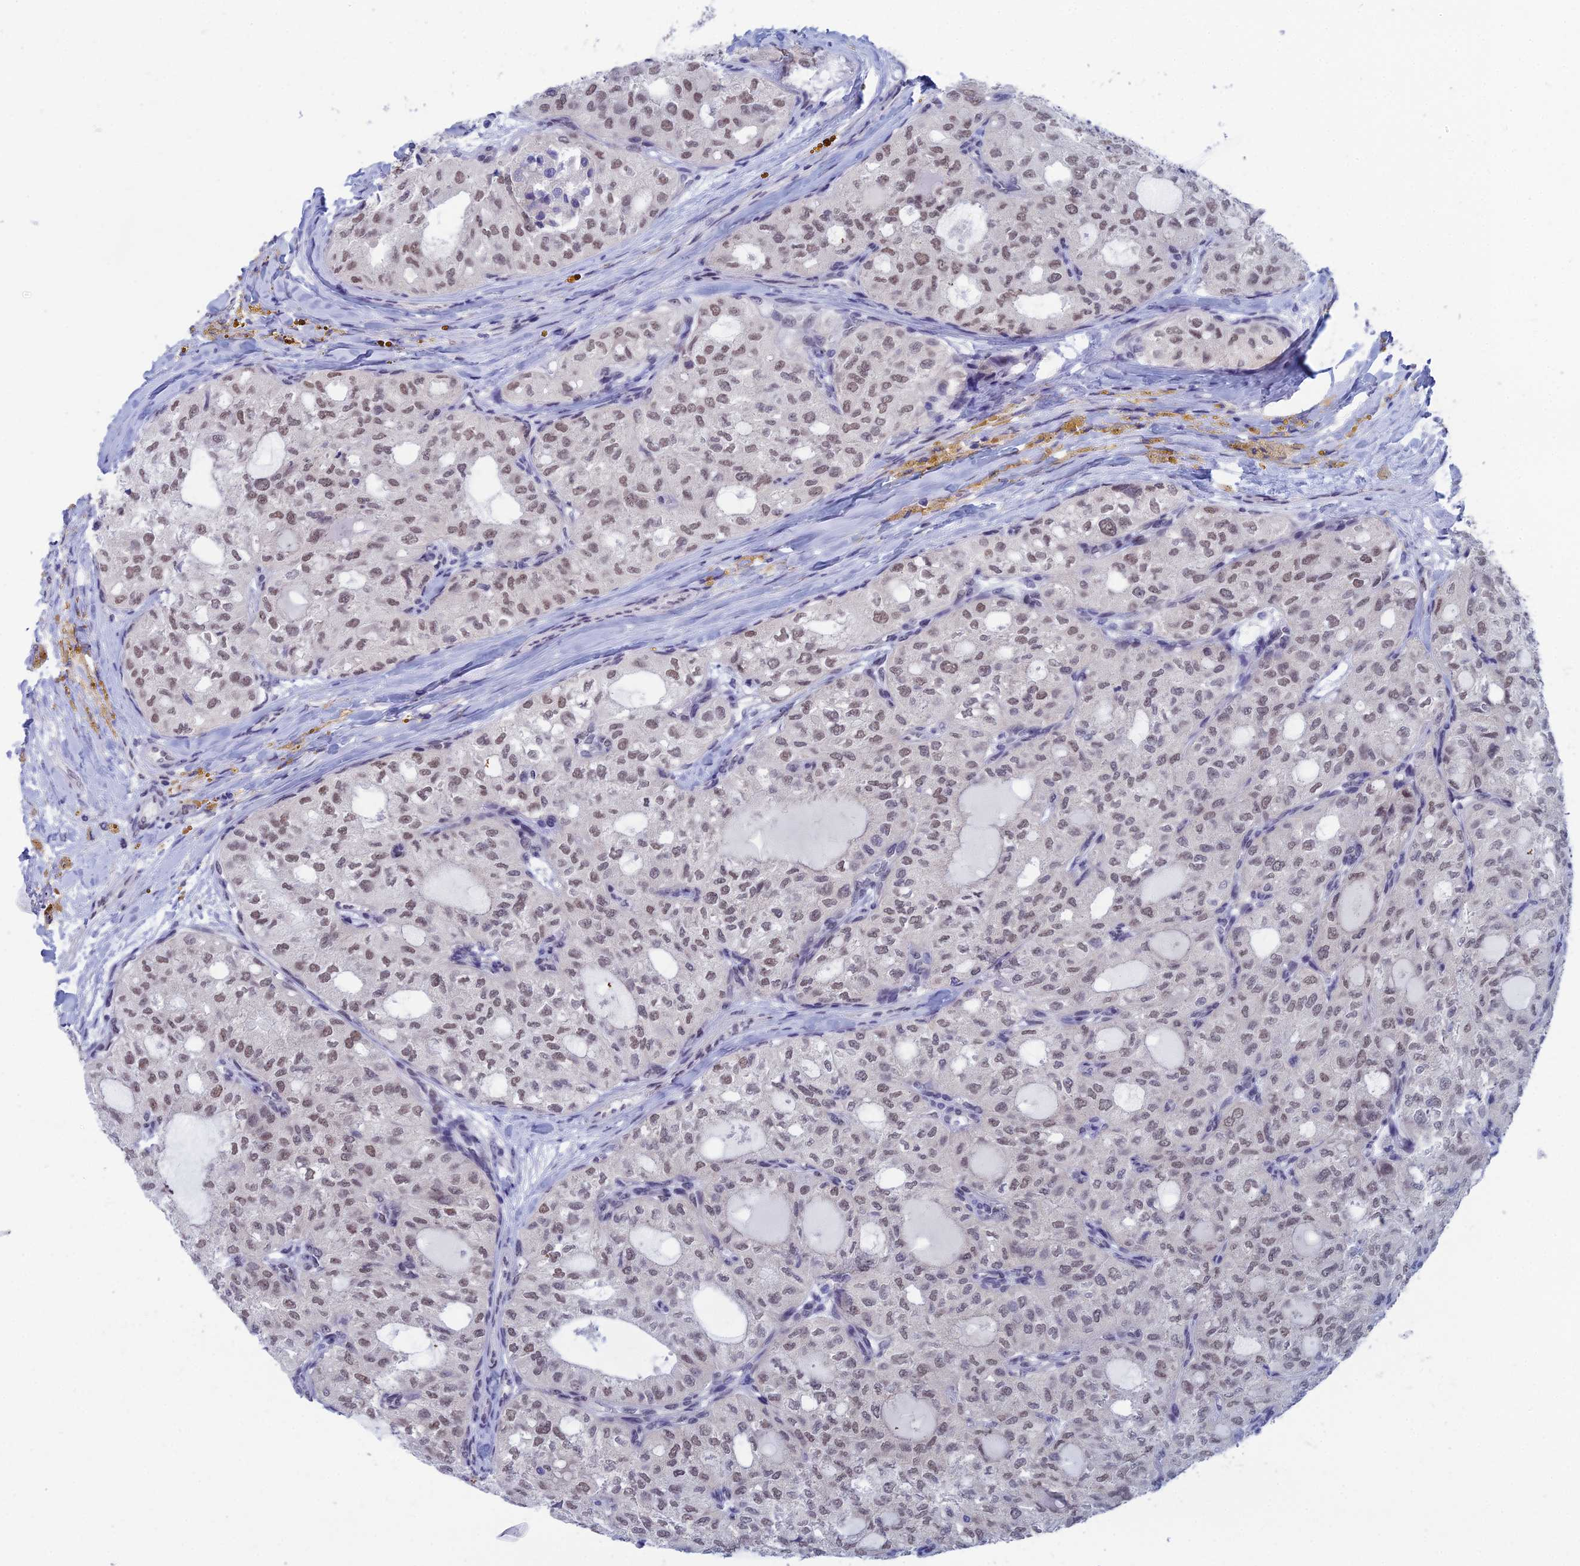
{"staining": {"intensity": "weak", "quantity": ">75%", "location": "nuclear"}, "tissue": "thyroid cancer", "cell_type": "Tumor cells", "image_type": "cancer", "snomed": [{"axis": "morphology", "description": "Follicular adenoma carcinoma, NOS"}, {"axis": "topography", "description": "Thyroid gland"}], "caption": "Immunohistochemistry (IHC) image of neoplastic tissue: human thyroid follicular adenoma carcinoma stained using immunohistochemistry (IHC) displays low levels of weak protein expression localized specifically in the nuclear of tumor cells, appearing as a nuclear brown color.", "gene": "NABP2", "patient": {"sex": "male", "age": 75}}